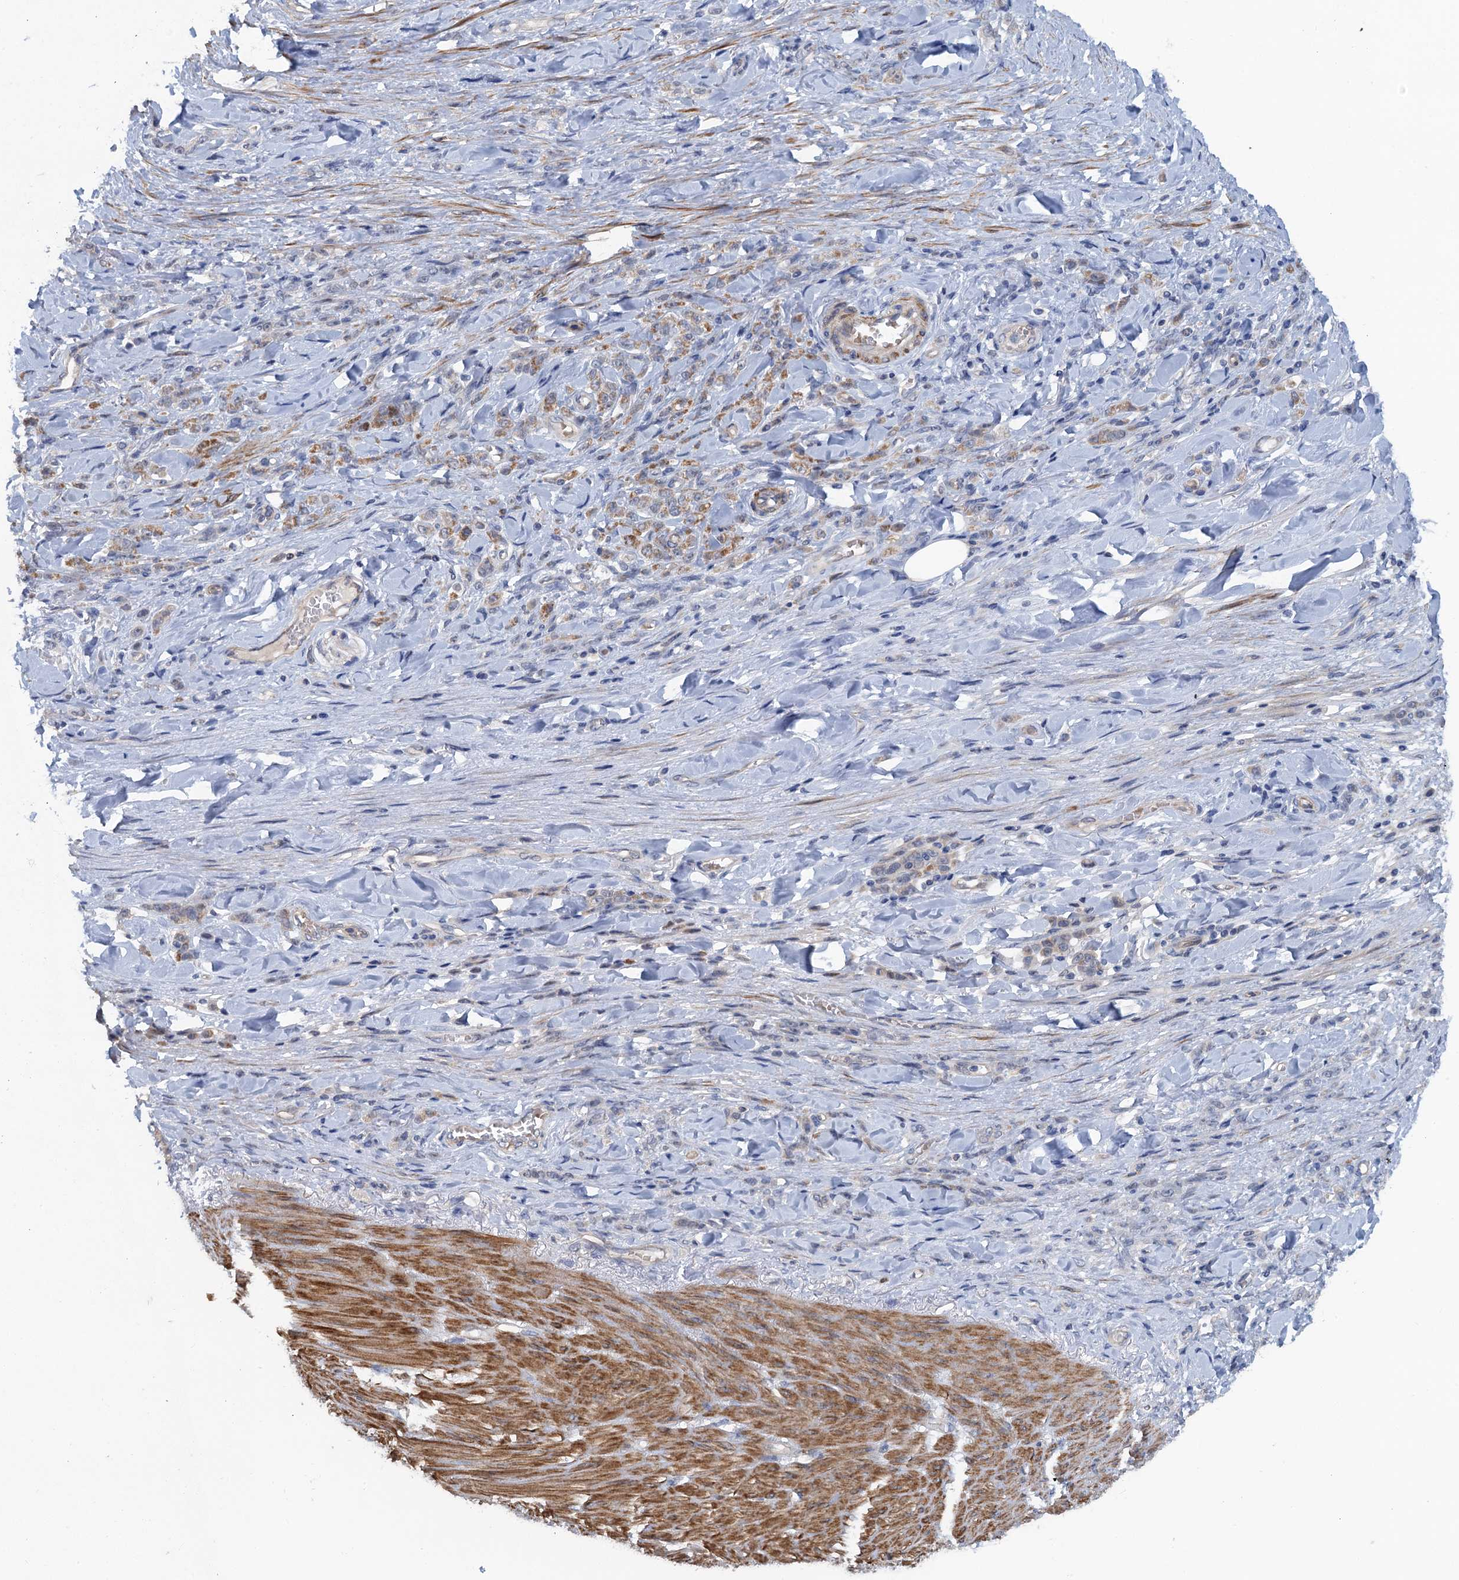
{"staining": {"intensity": "negative", "quantity": "none", "location": "none"}, "tissue": "stomach cancer", "cell_type": "Tumor cells", "image_type": "cancer", "snomed": [{"axis": "morphology", "description": "Normal tissue, NOS"}, {"axis": "morphology", "description": "Adenocarcinoma, NOS"}, {"axis": "topography", "description": "Stomach"}], "caption": "DAB (3,3'-diaminobenzidine) immunohistochemical staining of human stomach cancer exhibits no significant positivity in tumor cells. (IHC, brightfield microscopy, high magnification).", "gene": "MYO16", "patient": {"sex": "male", "age": 82}}